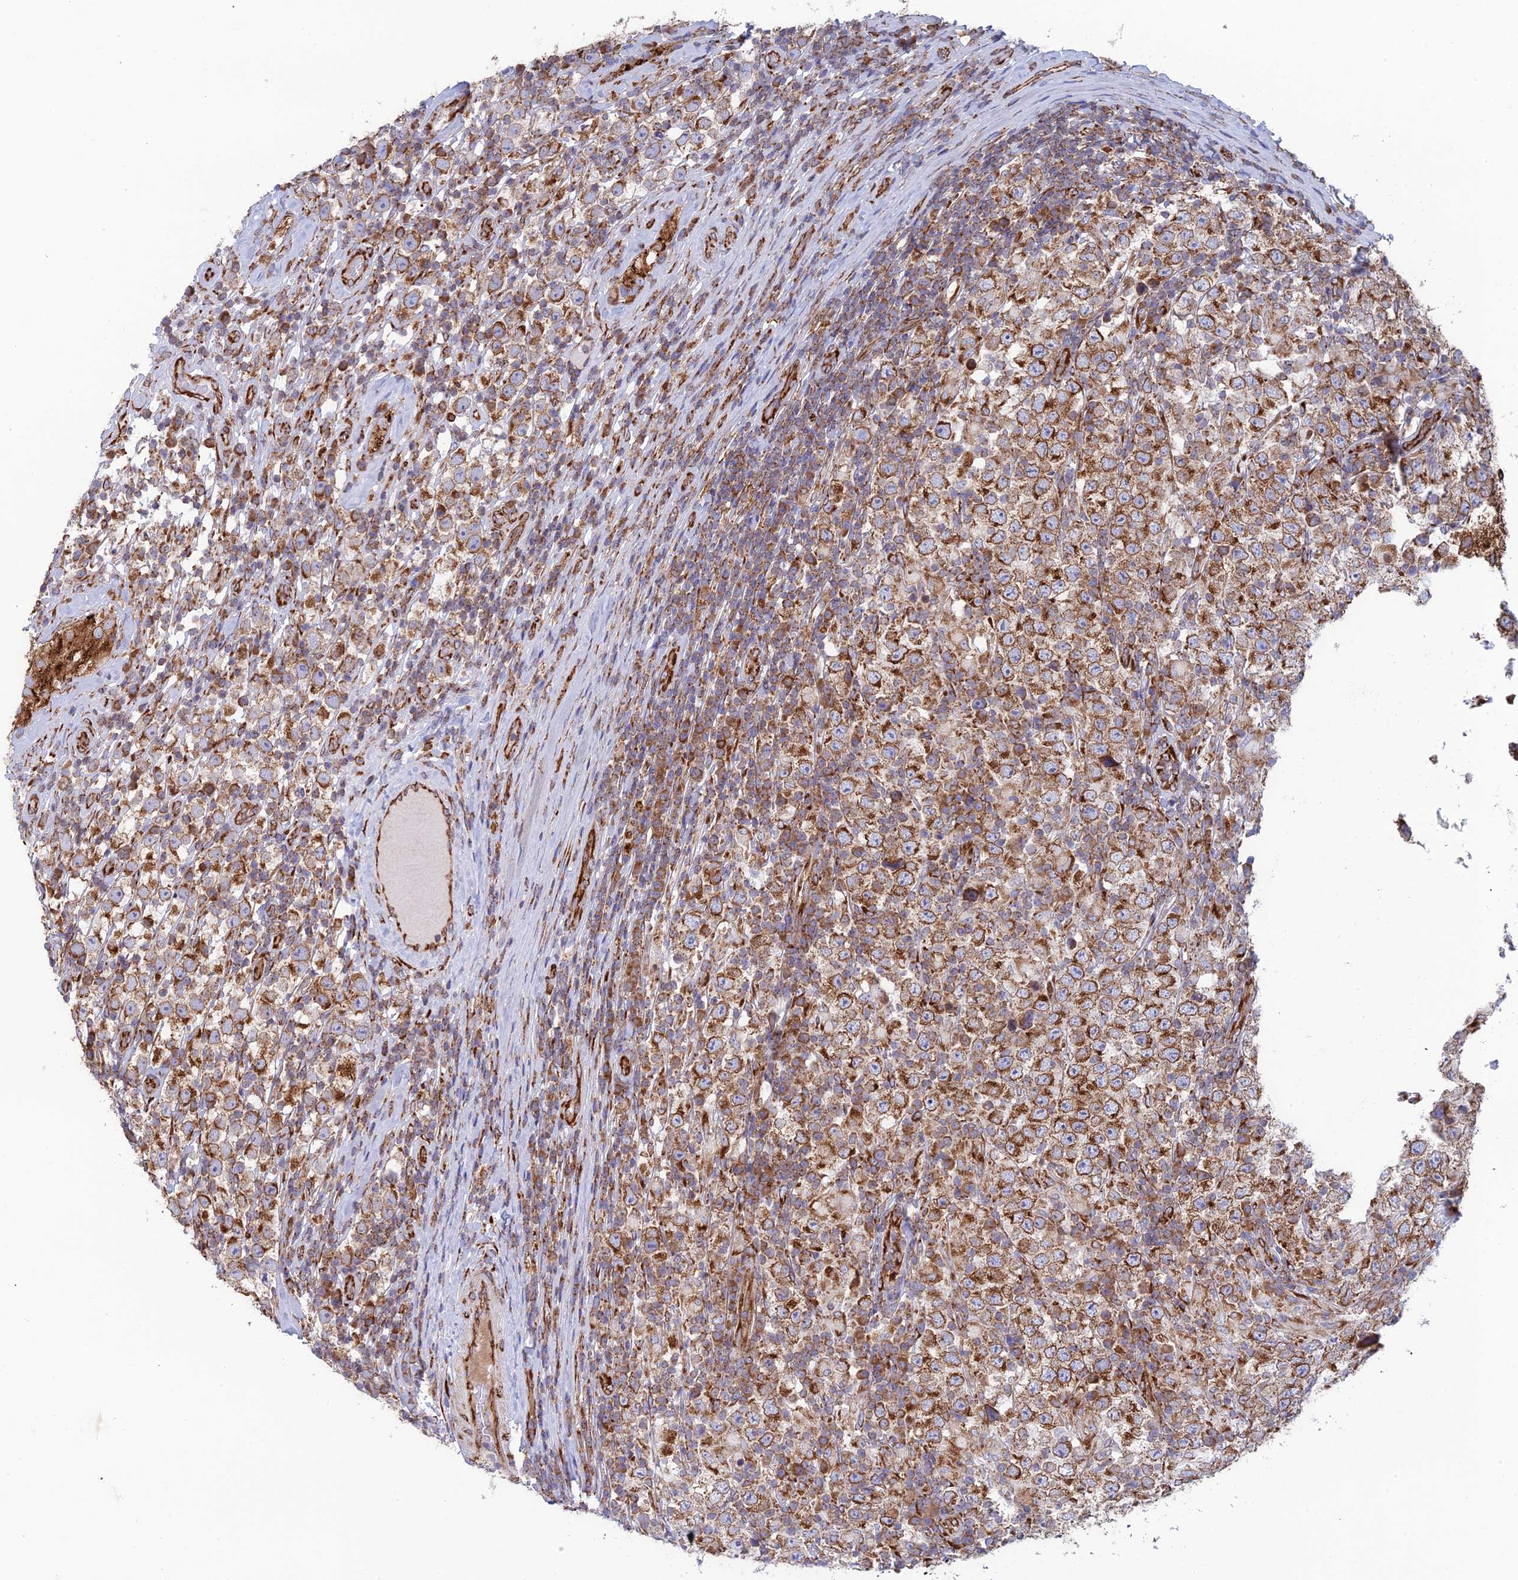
{"staining": {"intensity": "strong", "quantity": "25%-75%", "location": "cytoplasmic/membranous"}, "tissue": "testis cancer", "cell_type": "Tumor cells", "image_type": "cancer", "snomed": [{"axis": "morphology", "description": "Normal tissue, NOS"}, {"axis": "morphology", "description": "Urothelial carcinoma, High grade"}, {"axis": "morphology", "description": "Seminoma, NOS"}, {"axis": "morphology", "description": "Carcinoma, Embryonal, NOS"}, {"axis": "topography", "description": "Urinary bladder"}, {"axis": "topography", "description": "Testis"}], "caption": "Immunohistochemical staining of testis cancer demonstrates strong cytoplasmic/membranous protein expression in about 25%-75% of tumor cells.", "gene": "CCDC69", "patient": {"sex": "male", "age": 41}}